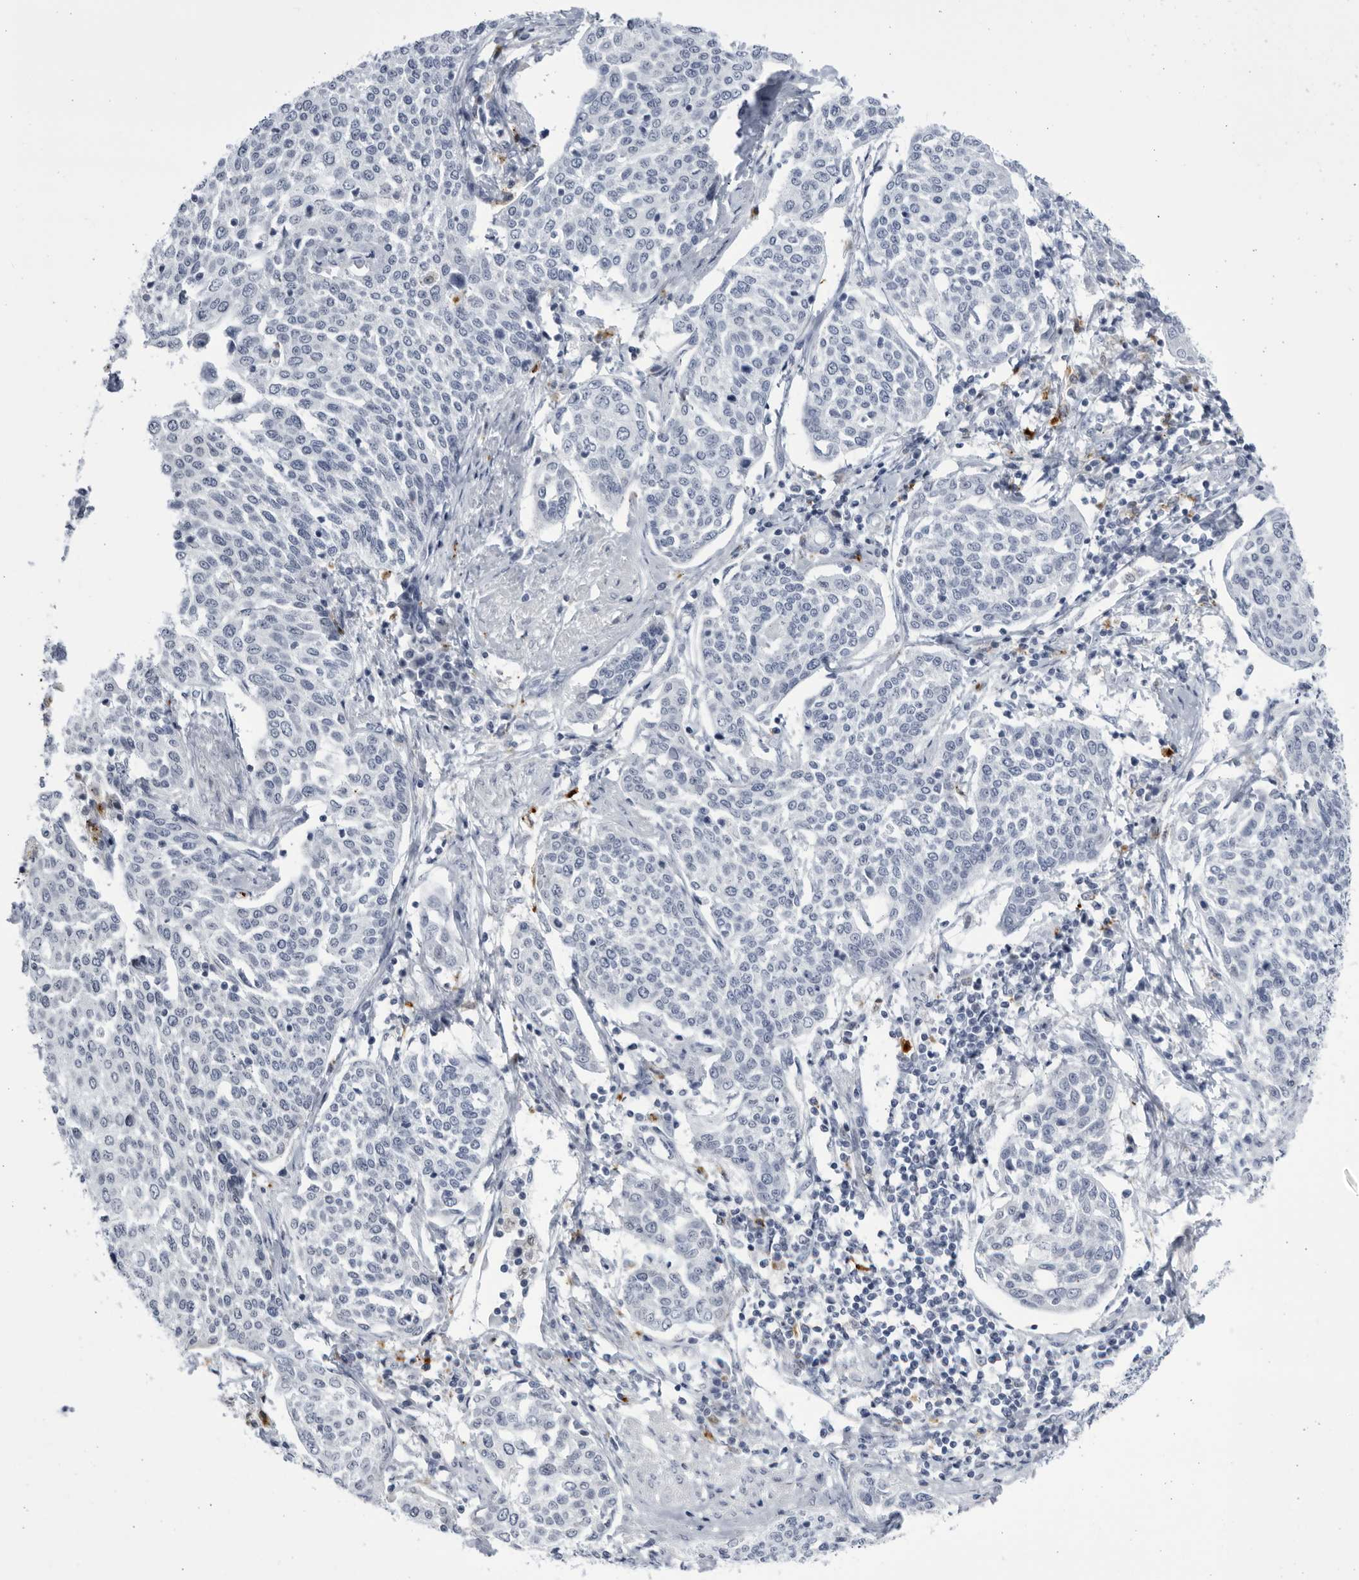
{"staining": {"intensity": "negative", "quantity": "none", "location": "none"}, "tissue": "cervical cancer", "cell_type": "Tumor cells", "image_type": "cancer", "snomed": [{"axis": "morphology", "description": "Squamous cell carcinoma, NOS"}, {"axis": "topography", "description": "Cervix"}], "caption": "DAB (3,3'-diaminobenzidine) immunohistochemical staining of human cervical squamous cell carcinoma exhibits no significant staining in tumor cells.", "gene": "CCDC181", "patient": {"sex": "female", "age": 34}}